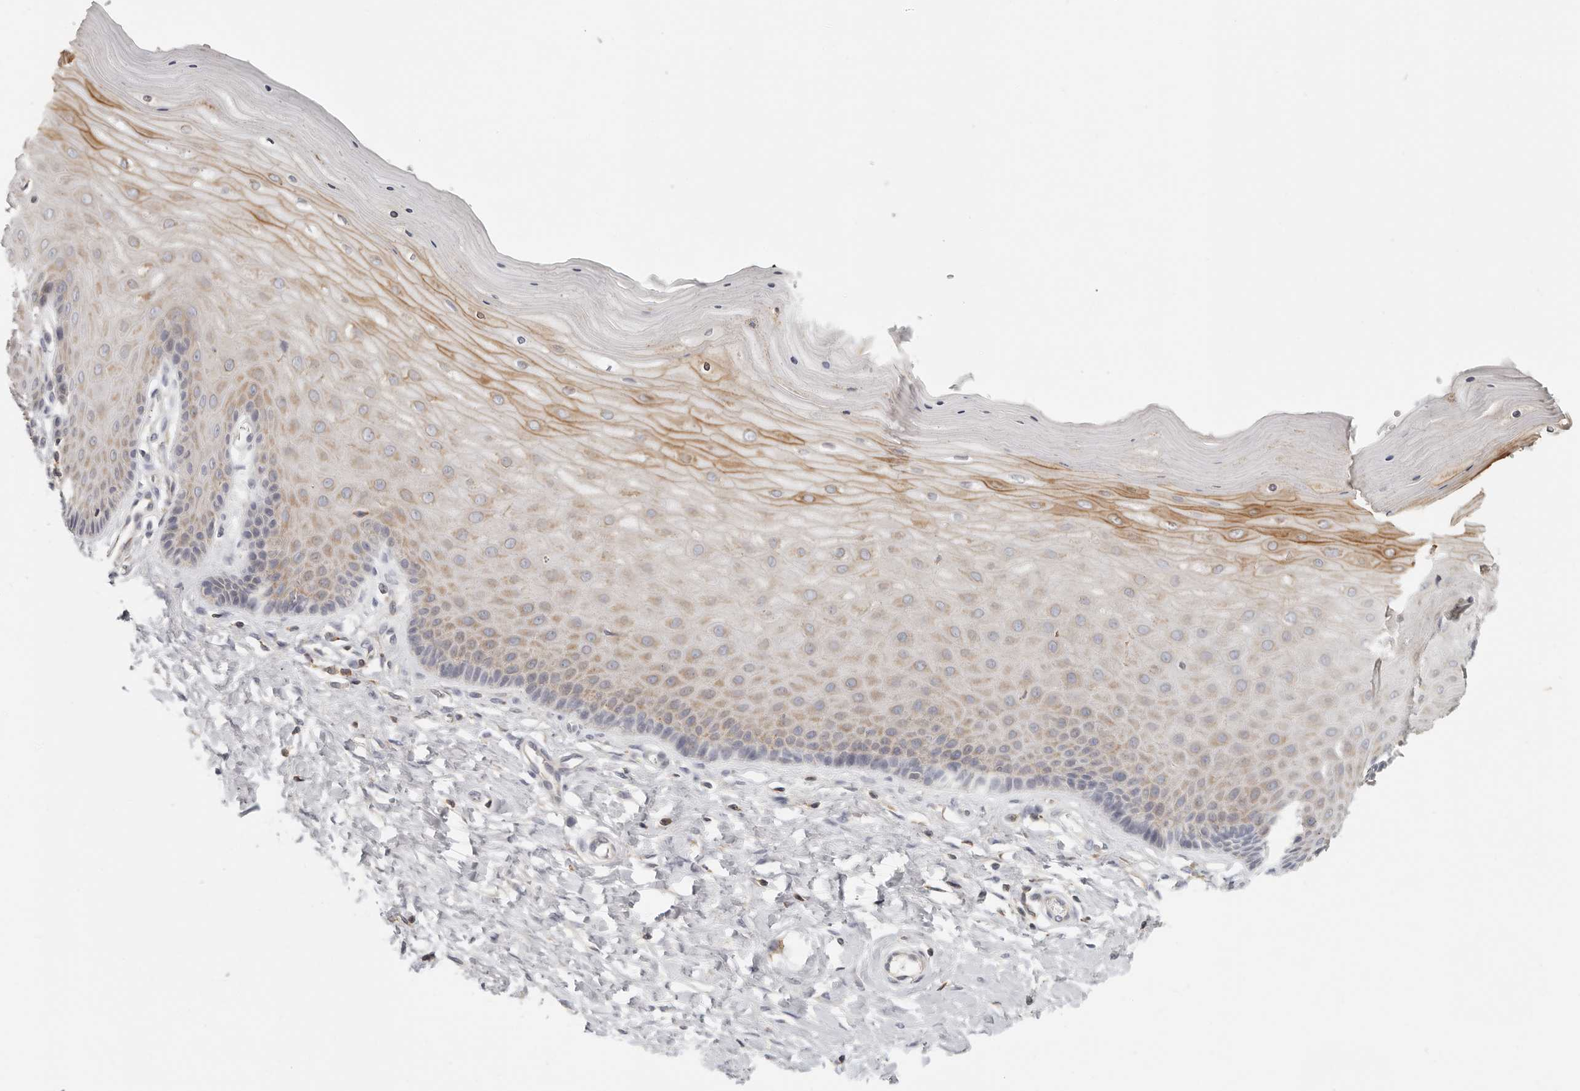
{"staining": {"intensity": "moderate", "quantity": "25%-75%", "location": "cytoplasmic/membranous"}, "tissue": "cervix", "cell_type": "Glandular cells", "image_type": "normal", "snomed": [{"axis": "morphology", "description": "Normal tissue, NOS"}, {"axis": "topography", "description": "Cervix"}], "caption": "Immunohistochemistry (IHC) micrograph of normal cervix stained for a protein (brown), which displays medium levels of moderate cytoplasmic/membranous expression in about 25%-75% of glandular cells.", "gene": "ANXA9", "patient": {"sex": "female", "age": 55}}